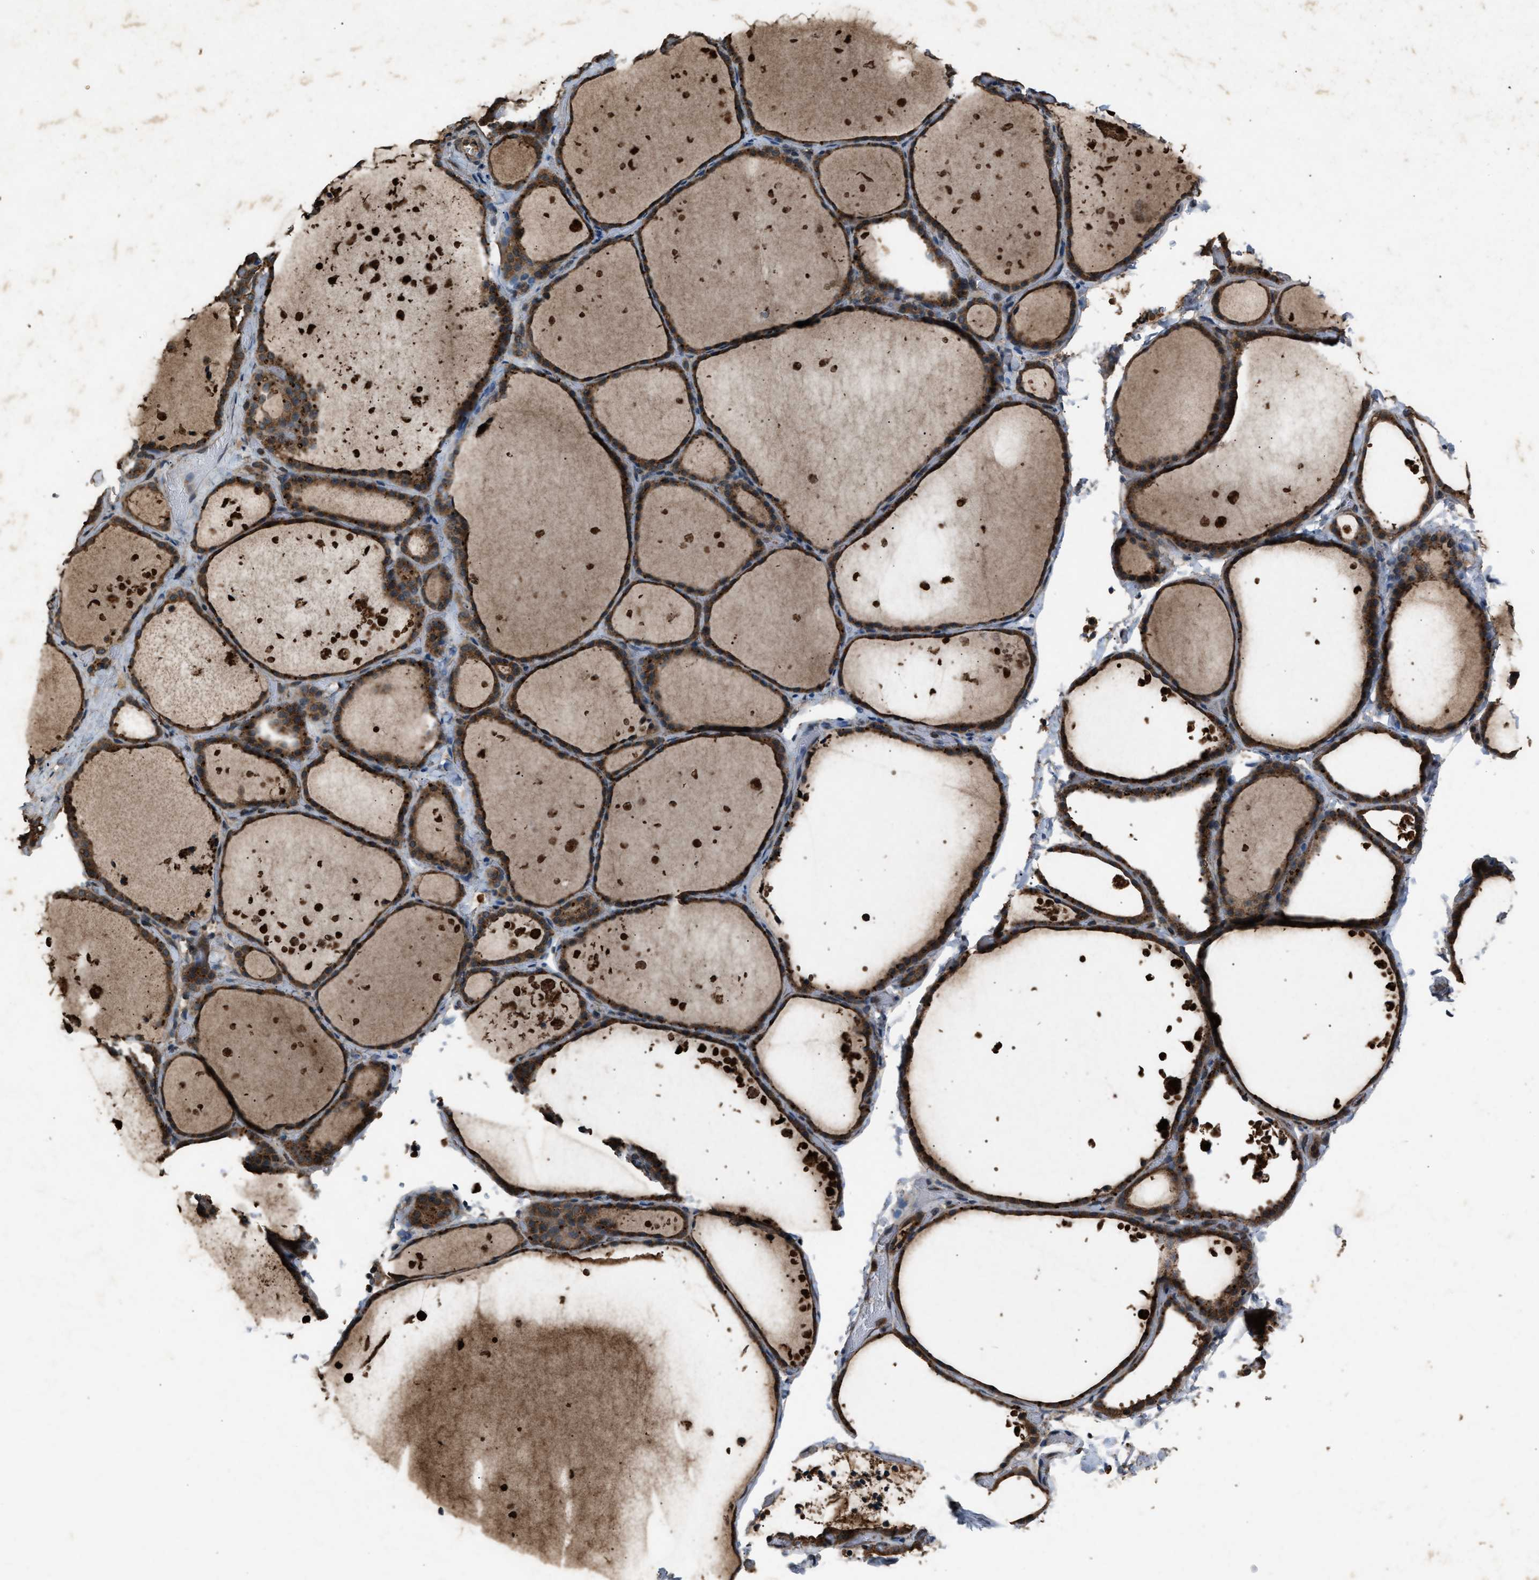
{"staining": {"intensity": "moderate", "quantity": ">75%", "location": "cytoplasmic/membranous"}, "tissue": "thyroid gland", "cell_type": "Glandular cells", "image_type": "normal", "snomed": [{"axis": "morphology", "description": "Normal tissue, NOS"}, {"axis": "topography", "description": "Thyroid gland"}], "caption": "High-power microscopy captured an immunohistochemistry micrograph of normal thyroid gland, revealing moderate cytoplasmic/membranous expression in about >75% of glandular cells. (Stains: DAB in brown, nuclei in blue, Microscopy: brightfield microscopy at high magnification).", "gene": "PSMD1", "patient": {"sex": "female", "age": 44}}